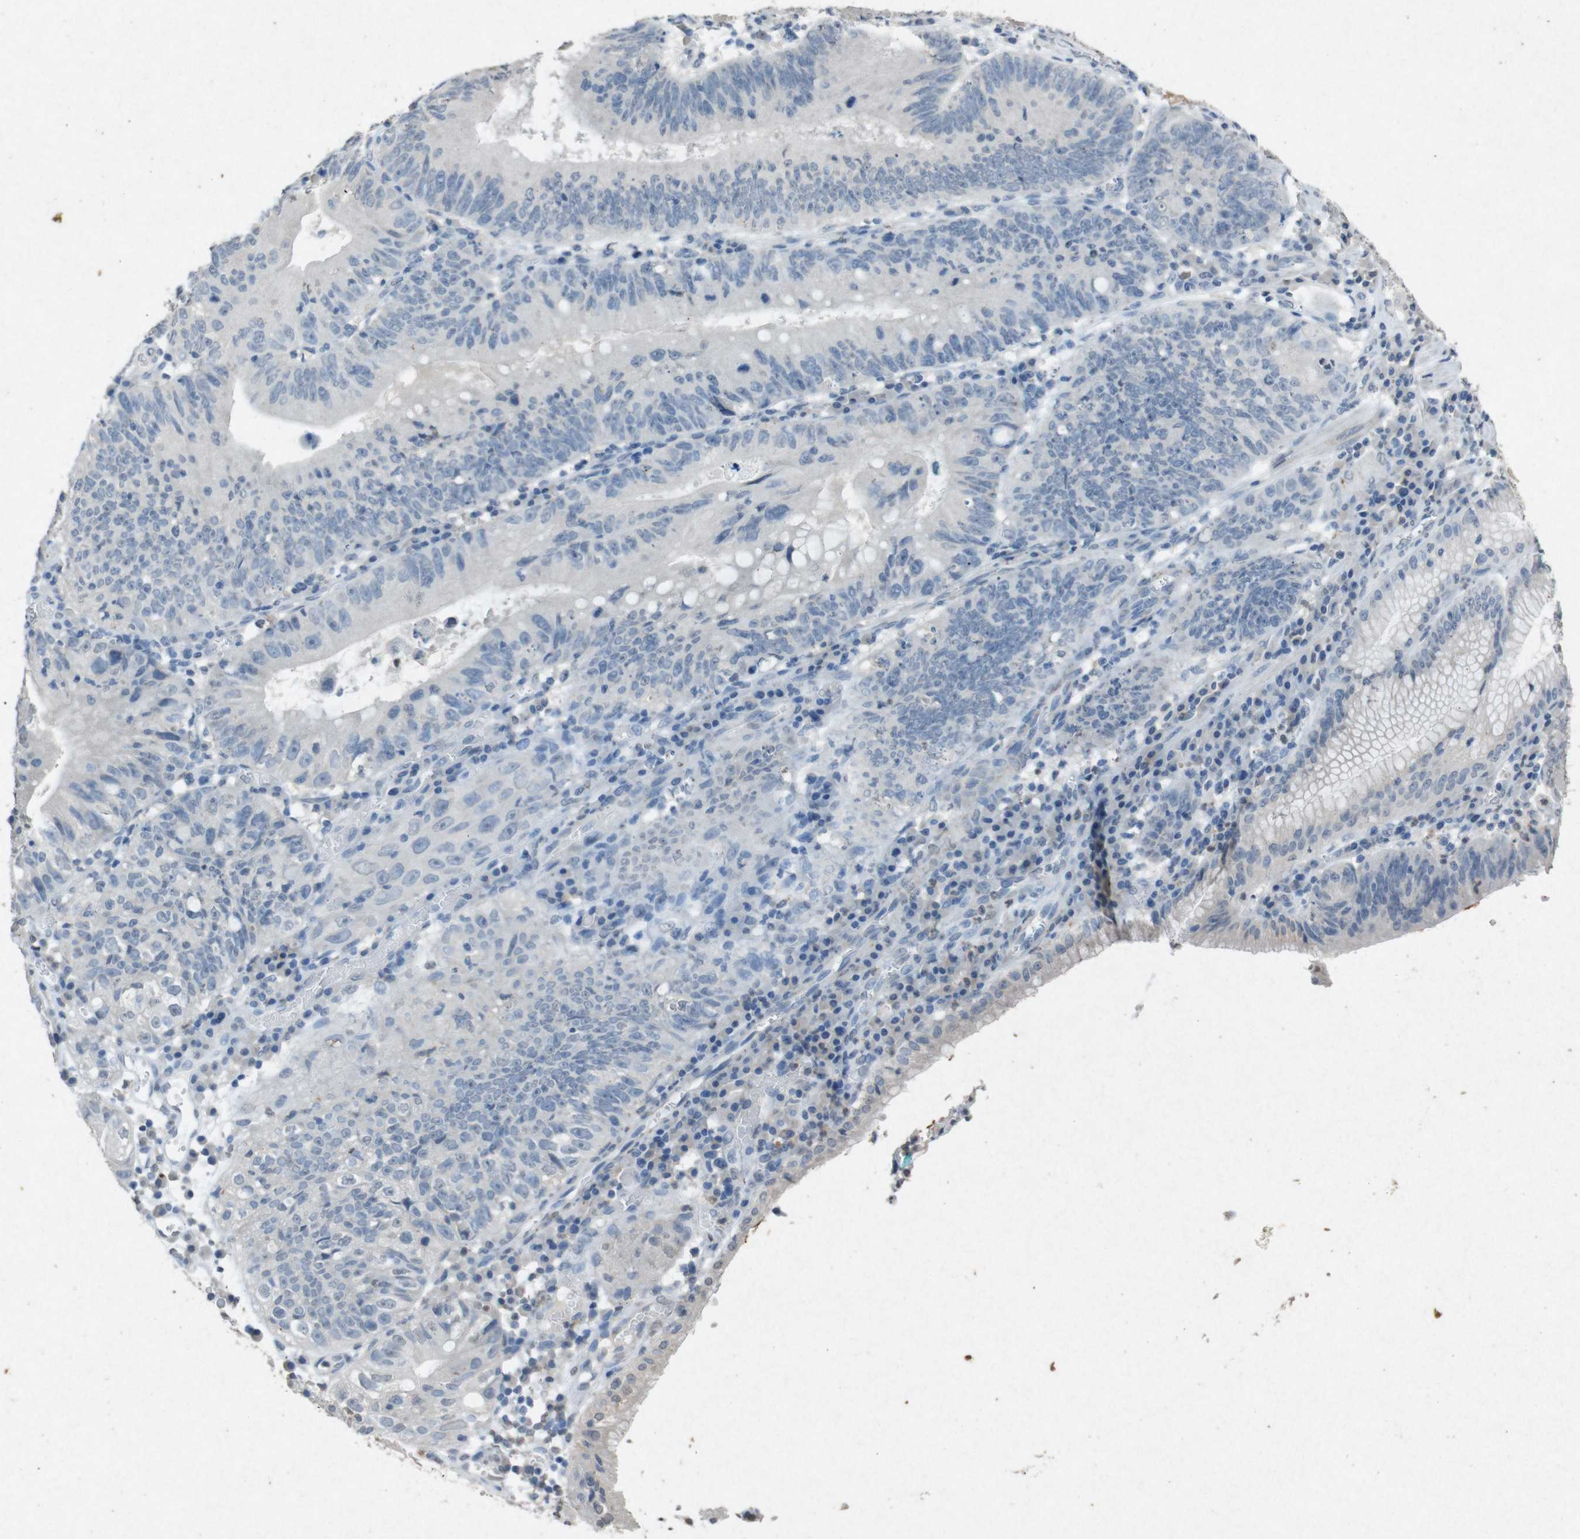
{"staining": {"intensity": "negative", "quantity": "none", "location": "none"}, "tissue": "stomach cancer", "cell_type": "Tumor cells", "image_type": "cancer", "snomed": [{"axis": "morphology", "description": "Adenocarcinoma, NOS"}, {"axis": "topography", "description": "Stomach"}], "caption": "Tumor cells show no significant protein positivity in stomach adenocarcinoma.", "gene": "STBD1", "patient": {"sex": "male", "age": 59}}